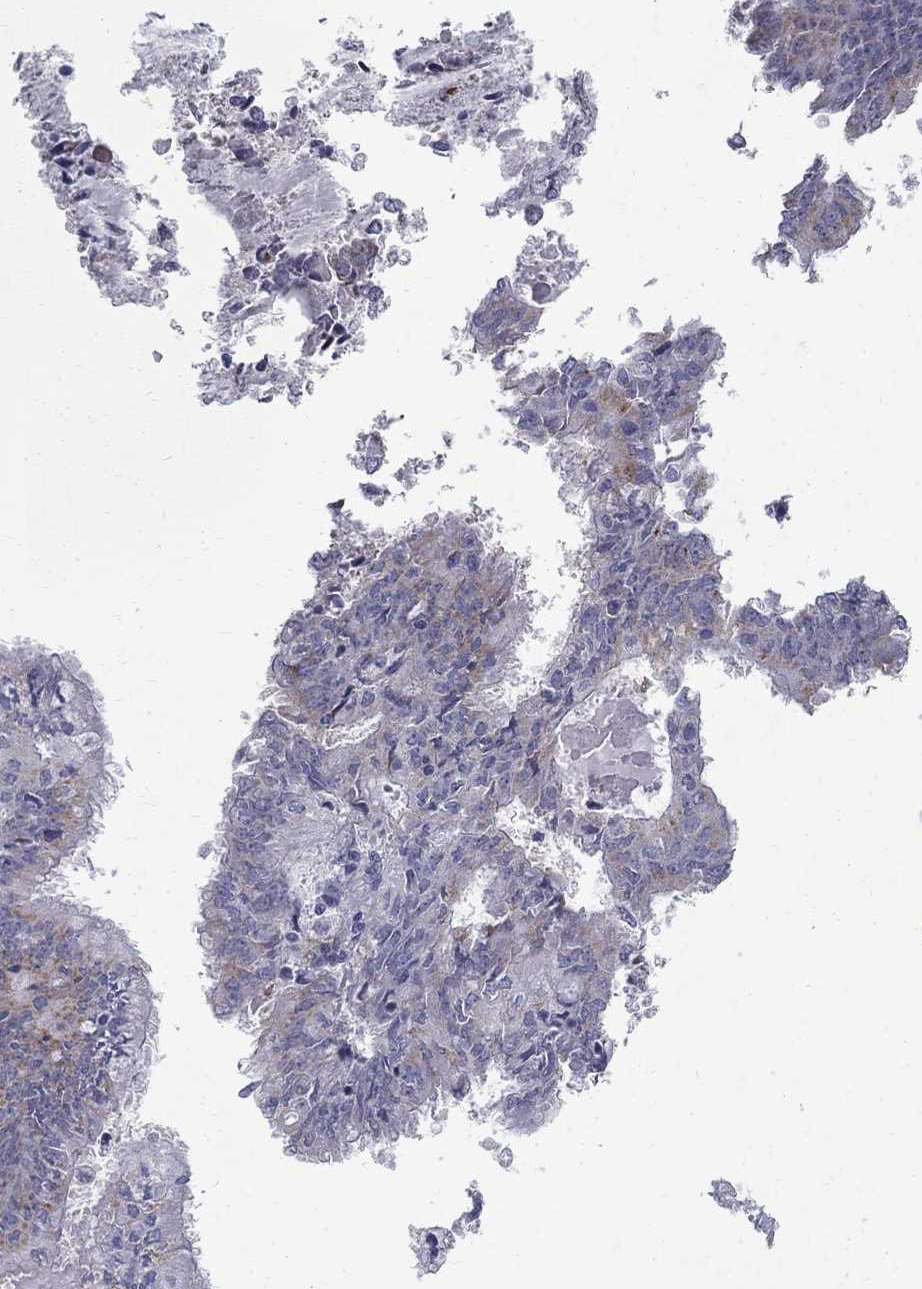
{"staining": {"intensity": "weak", "quantity": "<25%", "location": "cytoplasmic/membranous"}, "tissue": "endometrial cancer", "cell_type": "Tumor cells", "image_type": "cancer", "snomed": [{"axis": "morphology", "description": "Adenocarcinoma, NOS"}, {"axis": "topography", "description": "Endometrium"}], "caption": "Micrograph shows no protein positivity in tumor cells of adenocarcinoma (endometrial) tissue. Brightfield microscopy of immunohistochemistry (IHC) stained with DAB (brown) and hematoxylin (blue), captured at high magnification.", "gene": "CLIC6", "patient": {"sex": "female", "age": 57}}